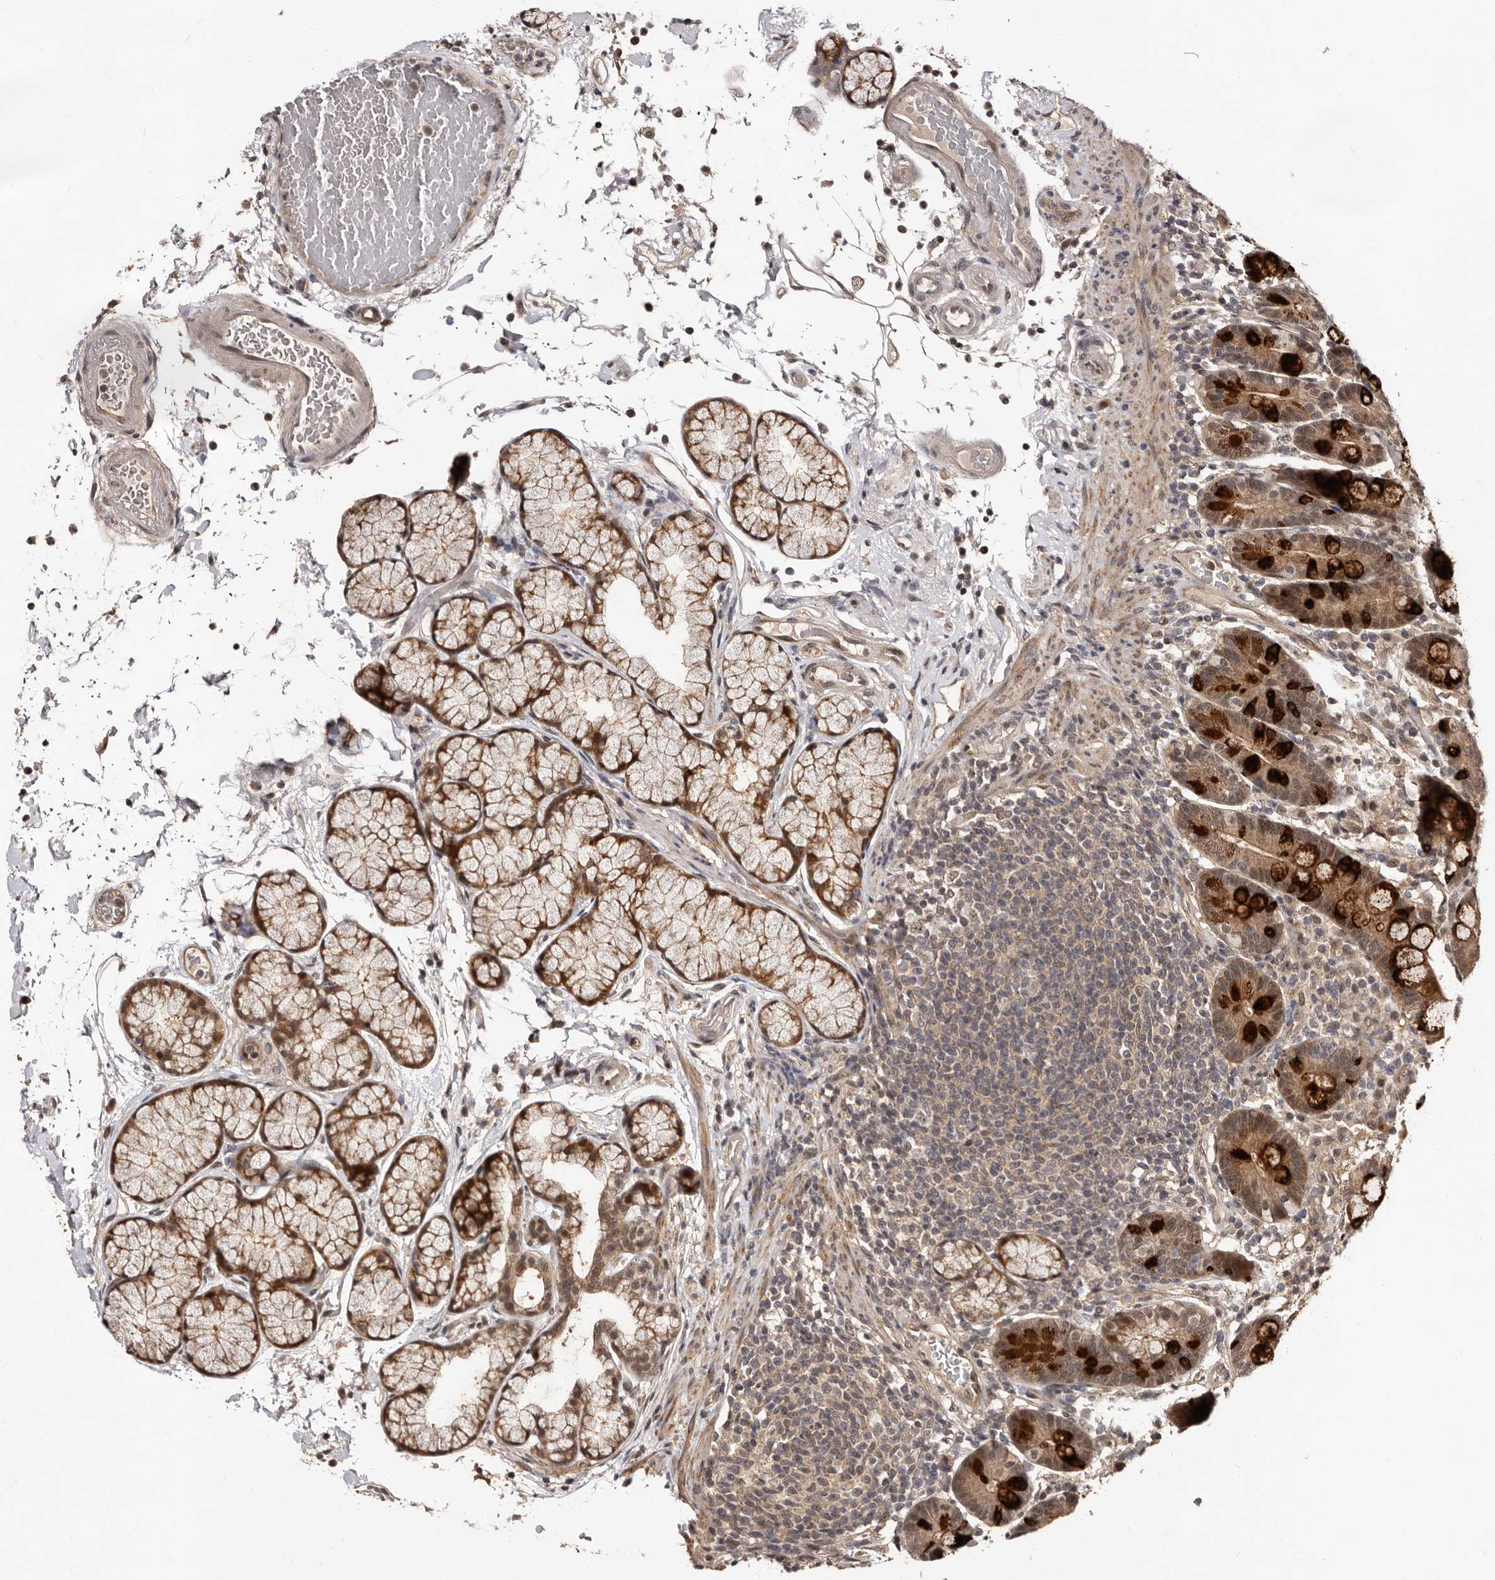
{"staining": {"intensity": "strong", "quantity": ">75%", "location": "cytoplasmic/membranous,nuclear"}, "tissue": "duodenum", "cell_type": "Glandular cells", "image_type": "normal", "snomed": [{"axis": "morphology", "description": "Normal tissue, NOS"}, {"axis": "topography", "description": "Small intestine, NOS"}], "caption": "Approximately >75% of glandular cells in benign human duodenum reveal strong cytoplasmic/membranous,nuclear protein positivity as visualized by brown immunohistochemical staining.", "gene": "TBC1D22B", "patient": {"sex": "female", "age": 71}}